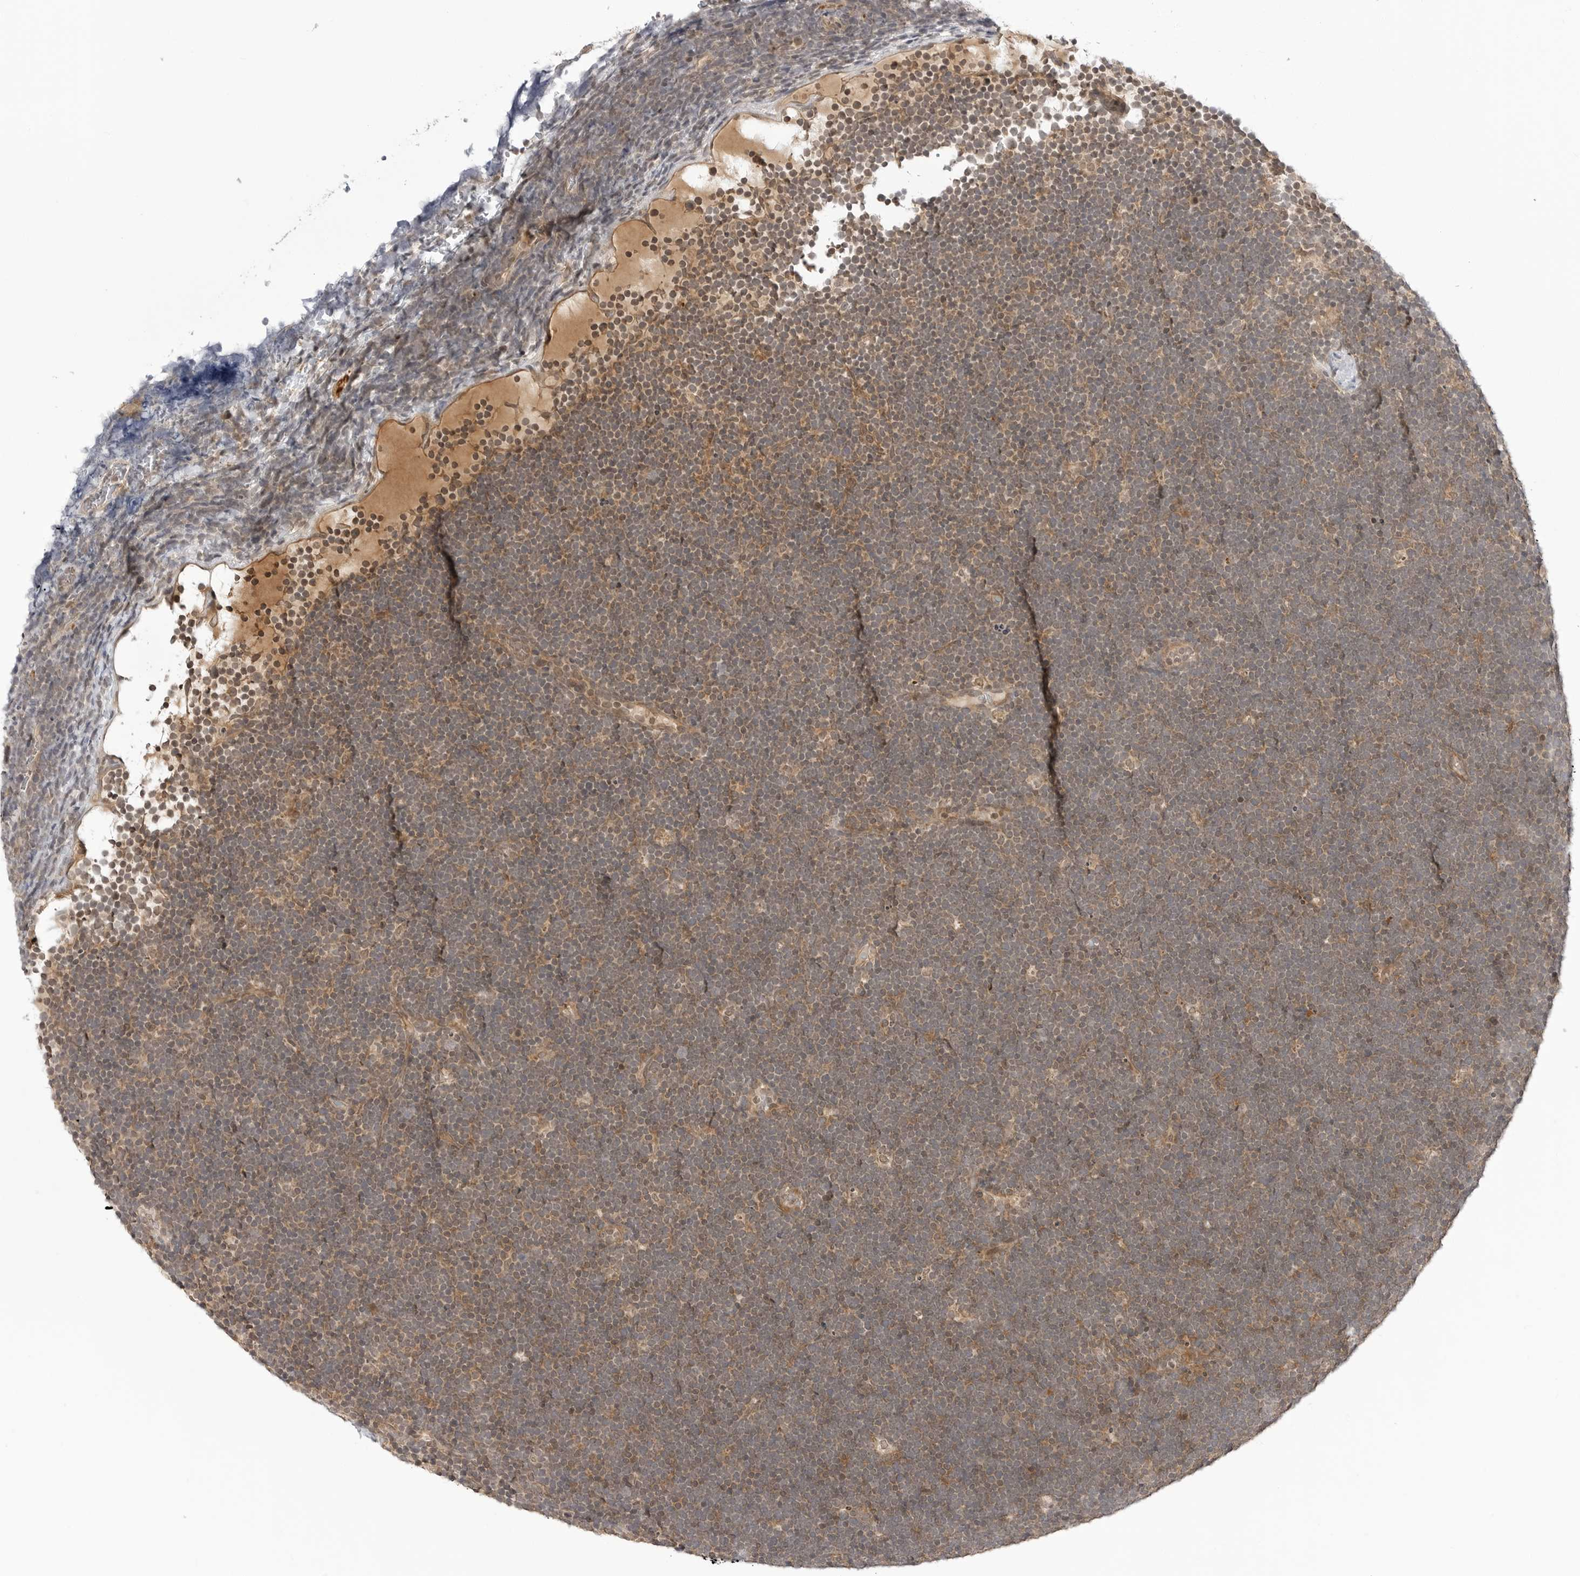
{"staining": {"intensity": "weak", "quantity": "25%-75%", "location": "cytoplasmic/membranous"}, "tissue": "lymphoma", "cell_type": "Tumor cells", "image_type": "cancer", "snomed": [{"axis": "morphology", "description": "Malignant lymphoma, non-Hodgkin's type, High grade"}, {"axis": "topography", "description": "Lymph node"}], "caption": "Brown immunohistochemical staining in human lymphoma demonstrates weak cytoplasmic/membranous staining in about 25%-75% of tumor cells. (brown staining indicates protein expression, while blue staining denotes nuclei).", "gene": "MAP2K5", "patient": {"sex": "male", "age": 13}}